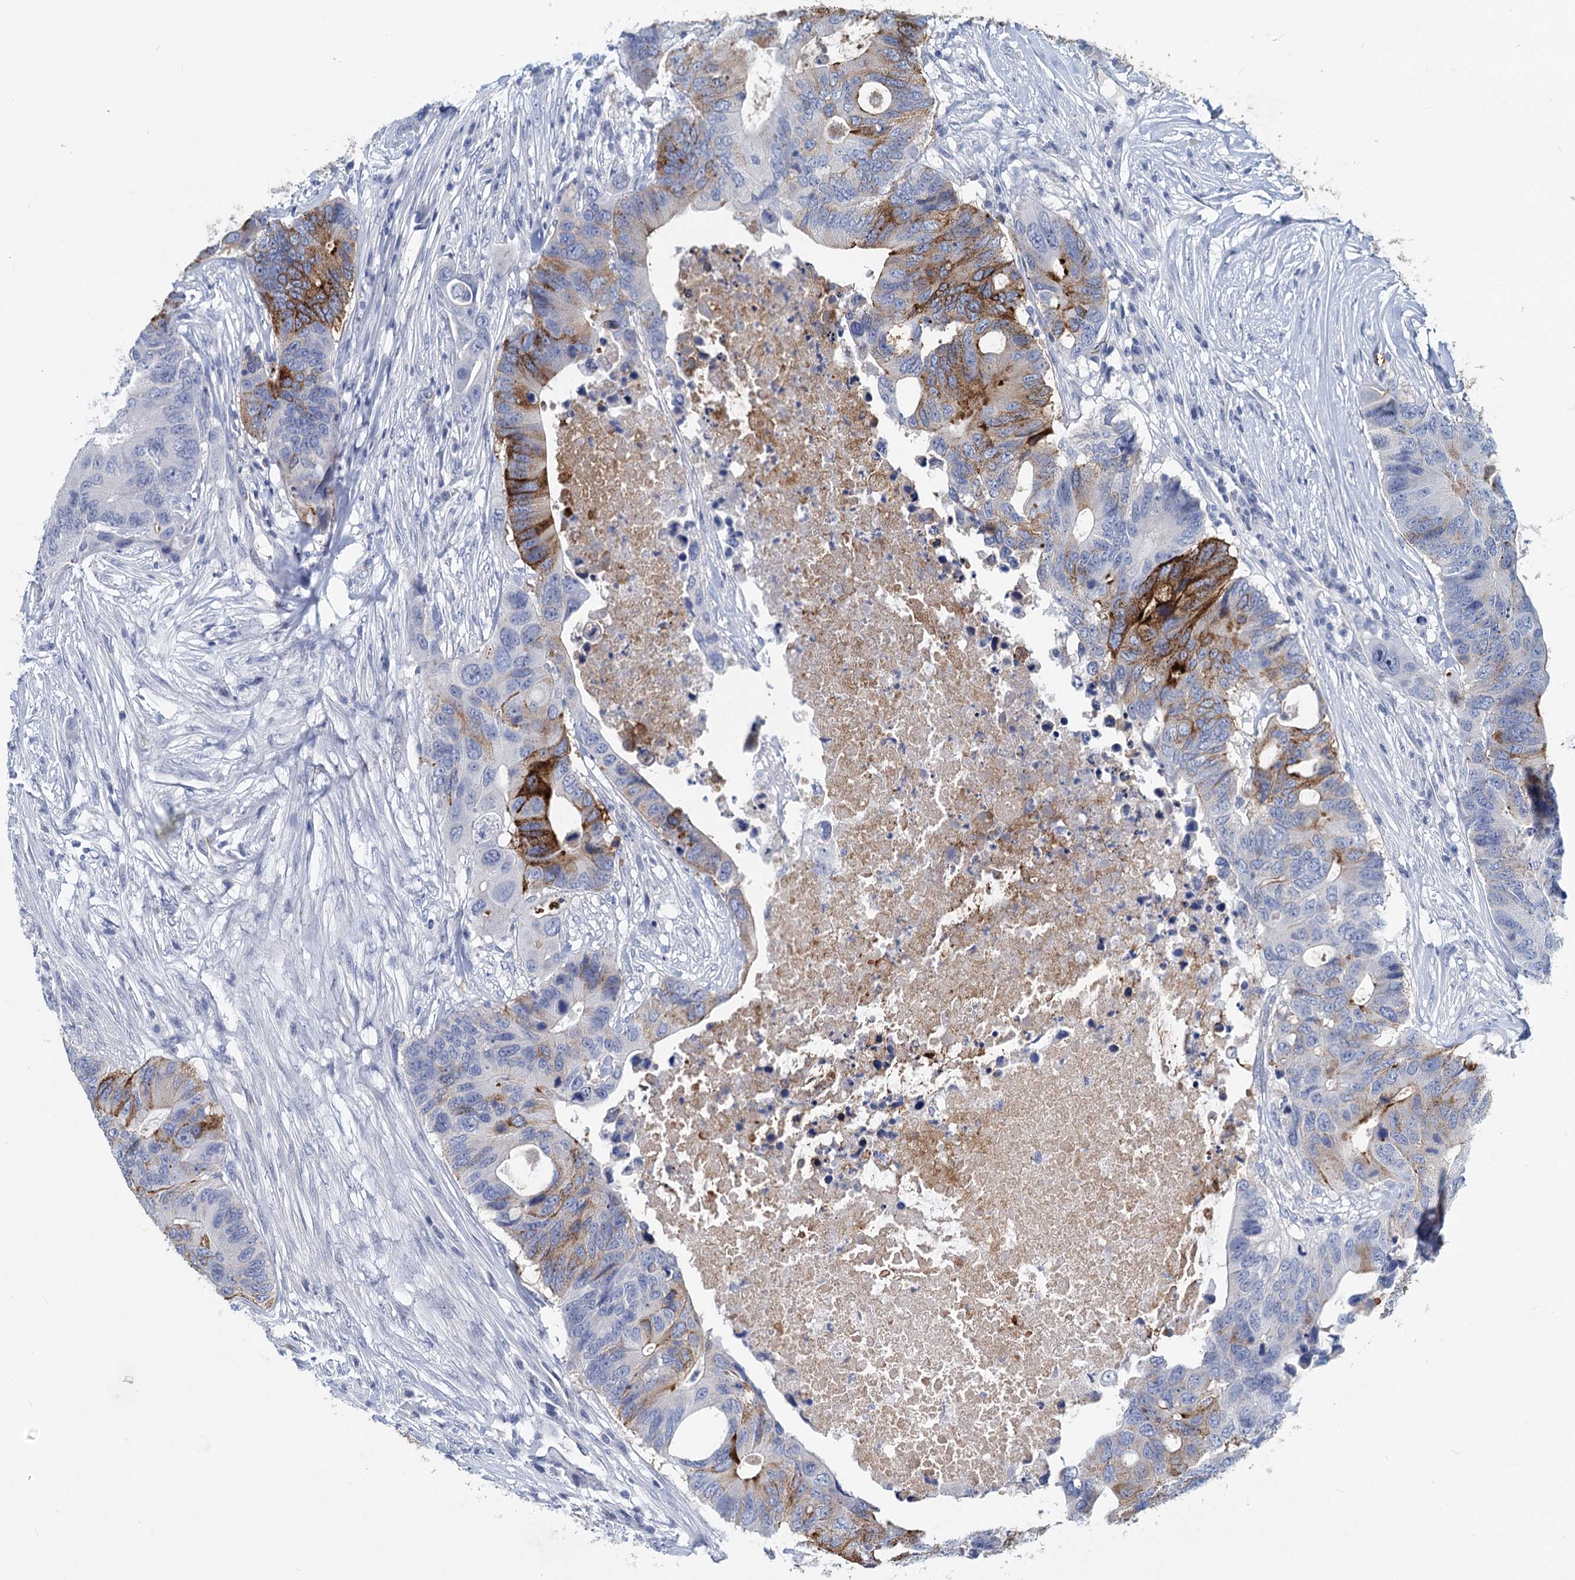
{"staining": {"intensity": "strong", "quantity": "<25%", "location": "cytoplasmic/membranous"}, "tissue": "colorectal cancer", "cell_type": "Tumor cells", "image_type": "cancer", "snomed": [{"axis": "morphology", "description": "Adenocarcinoma, NOS"}, {"axis": "topography", "description": "Colon"}], "caption": "Immunohistochemical staining of colorectal cancer (adenocarcinoma) demonstrates strong cytoplasmic/membranous protein staining in about <25% of tumor cells. (IHC, brightfield microscopy, high magnification).", "gene": "INSC", "patient": {"sex": "male", "age": 71}}